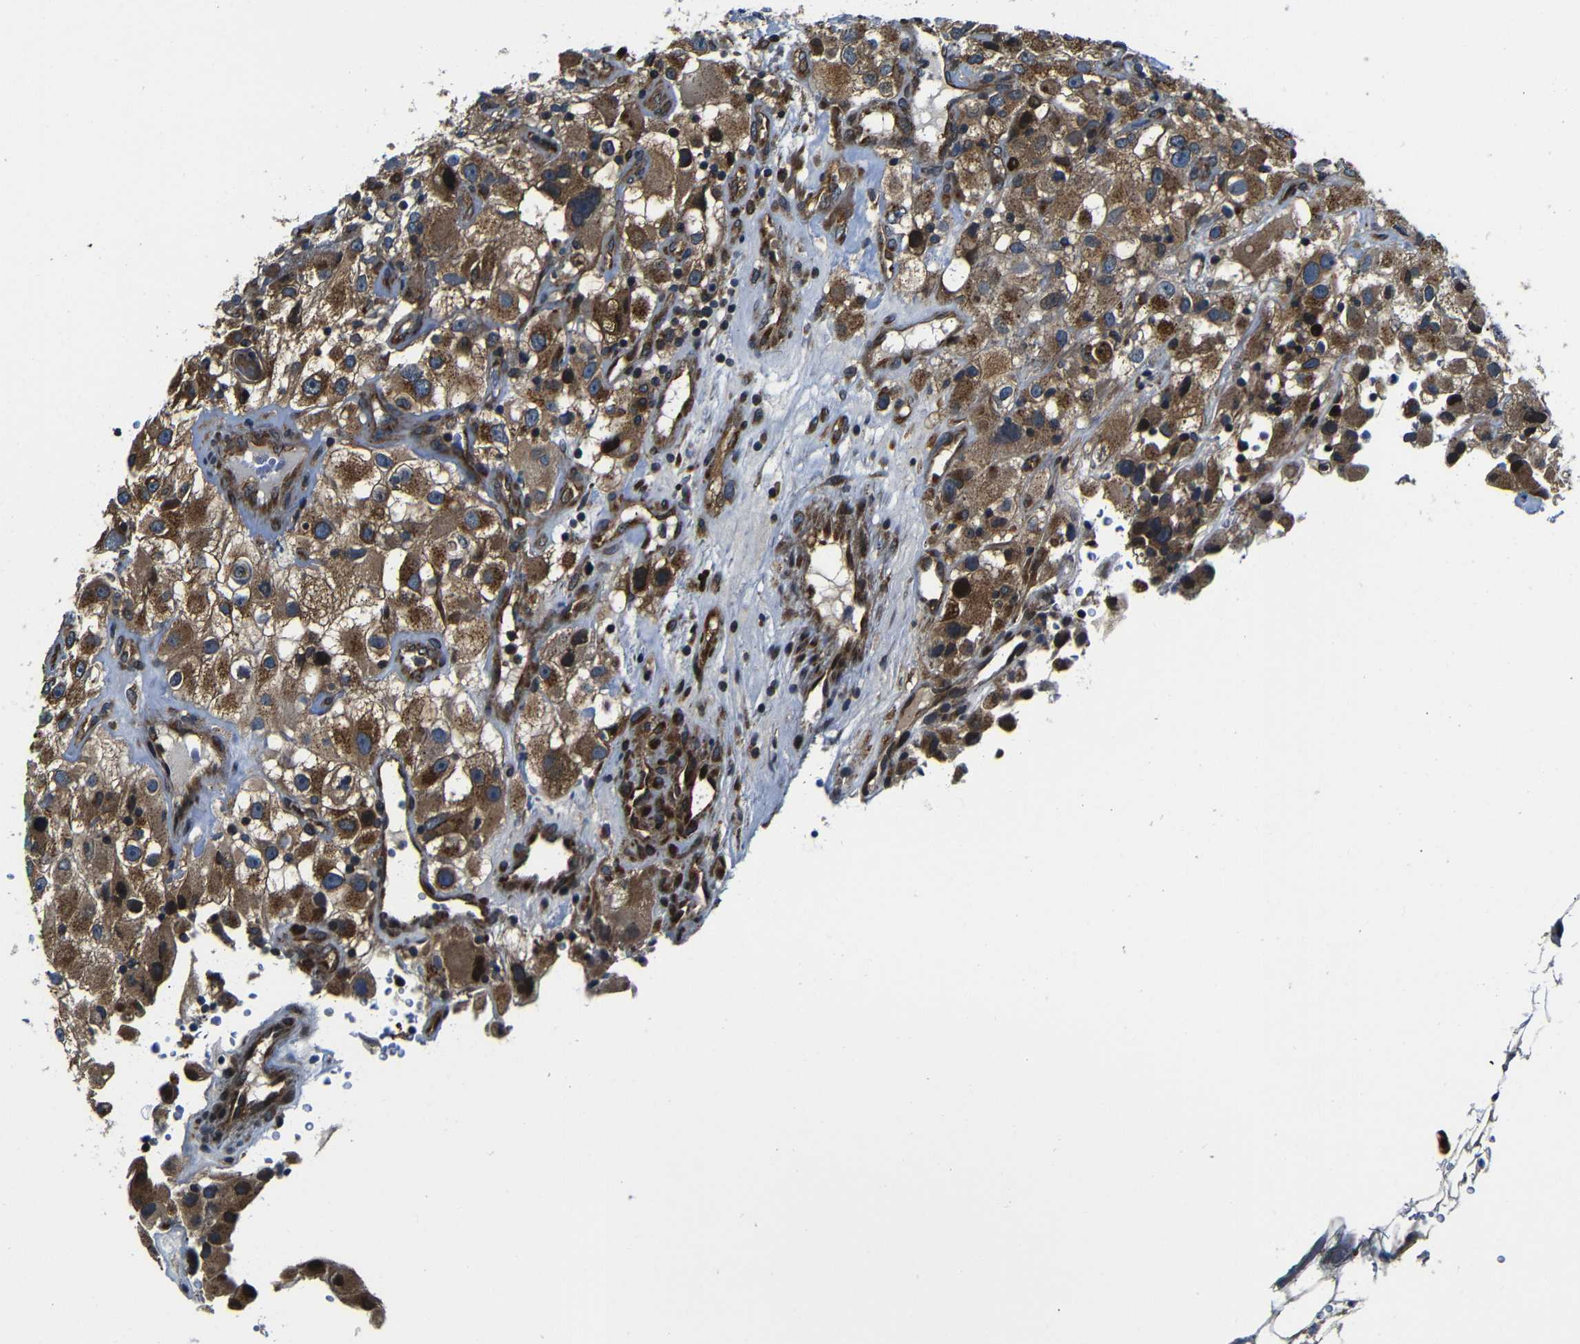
{"staining": {"intensity": "moderate", "quantity": ">75%", "location": "cytoplasmic/membranous"}, "tissue": "renal cancer", "cell_type": "Tumor cells", "image_type": "cancer", "snomed": [{"axis": "morphology", "description": "Adenocarcinoma, NOS"}, {"axis": "topography", "description": "Kidney"}], "caption": "Renal cancer (adenocarcinoma) was stained to show a protein in brown. There is medium levels of moderate cytoplasmic/membranous staining in approximately >75% of tumor cells. (Stains: DAB (3,3'-diaminobenzidine) in brown, nuclei in blue, Microscopy: brightfield microscopy at high magnification).", "gene": "ABCE1", "patient": {"sex": "female", "age": 52}}